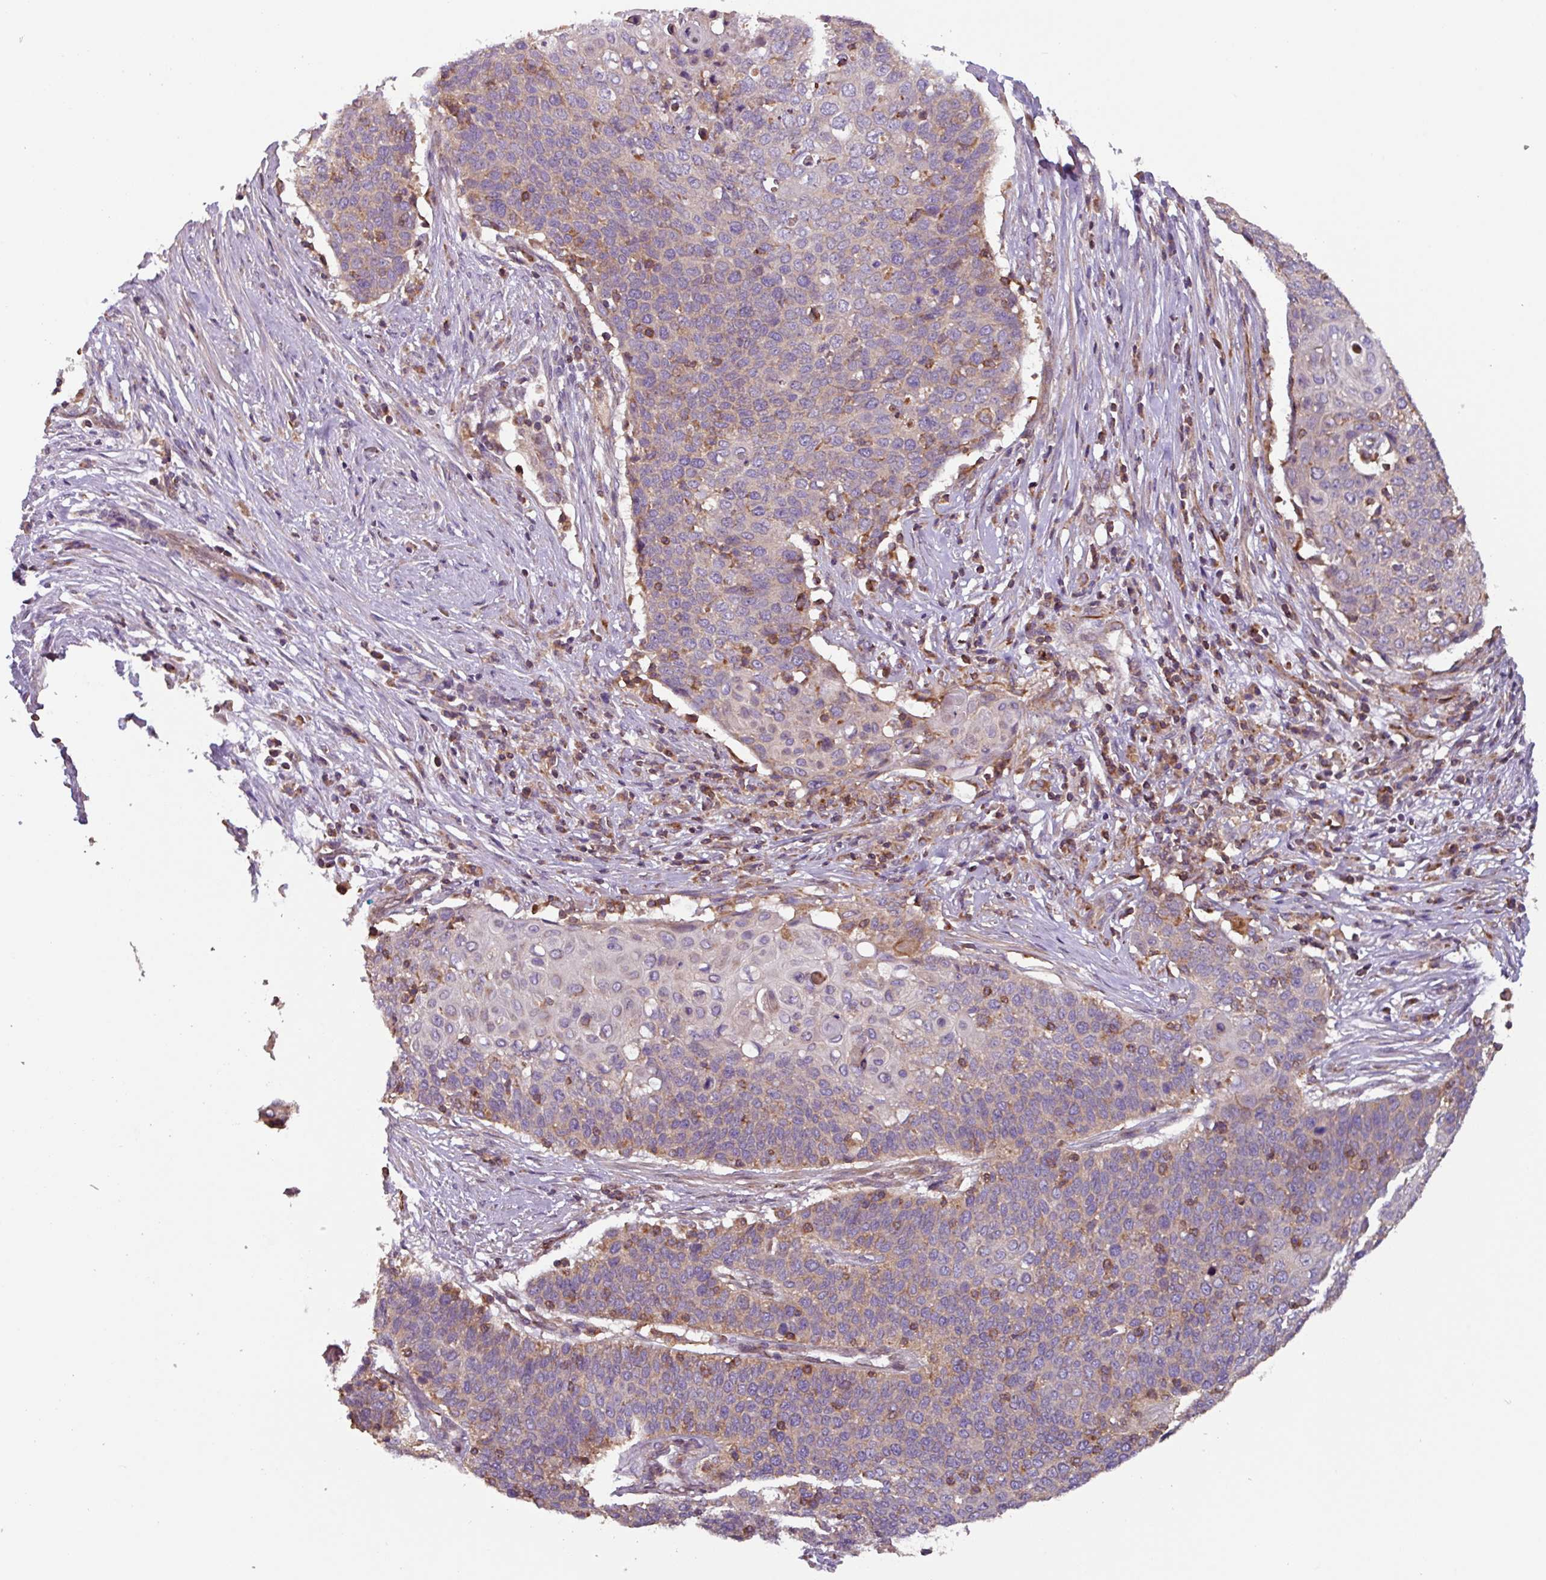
{"staining": {"intensity": "weak", "quantity": "25%-75%", "location": "cytoplasmic/membranous"}, "tissue": "cervical cancer", "cell_type": "Tumor cells", "image_type": "cancer", "snomed": [{"axis": "morphology", "description": "Squamous cell carcinoma, NOS"}, {"axis": "topography", "description": "Cervix"}], "caption": "Immunohistochemistry (IHC) staining of squamous cell carcinoma (cervical), which demonstrates low levels of weak cytoplasmic/membranous staining in about 25%-75% of tumor cells indicating weak cytoplasmic/membranous protein positivity. The staining was performed using DAB (3,3'-diaminobenzidine) (brown) for protein detection and nuclei were counterstained in hematoxylin (blue).", "gene": "PLEKHD1", "patient": {"sex": "female", "age": 39}}